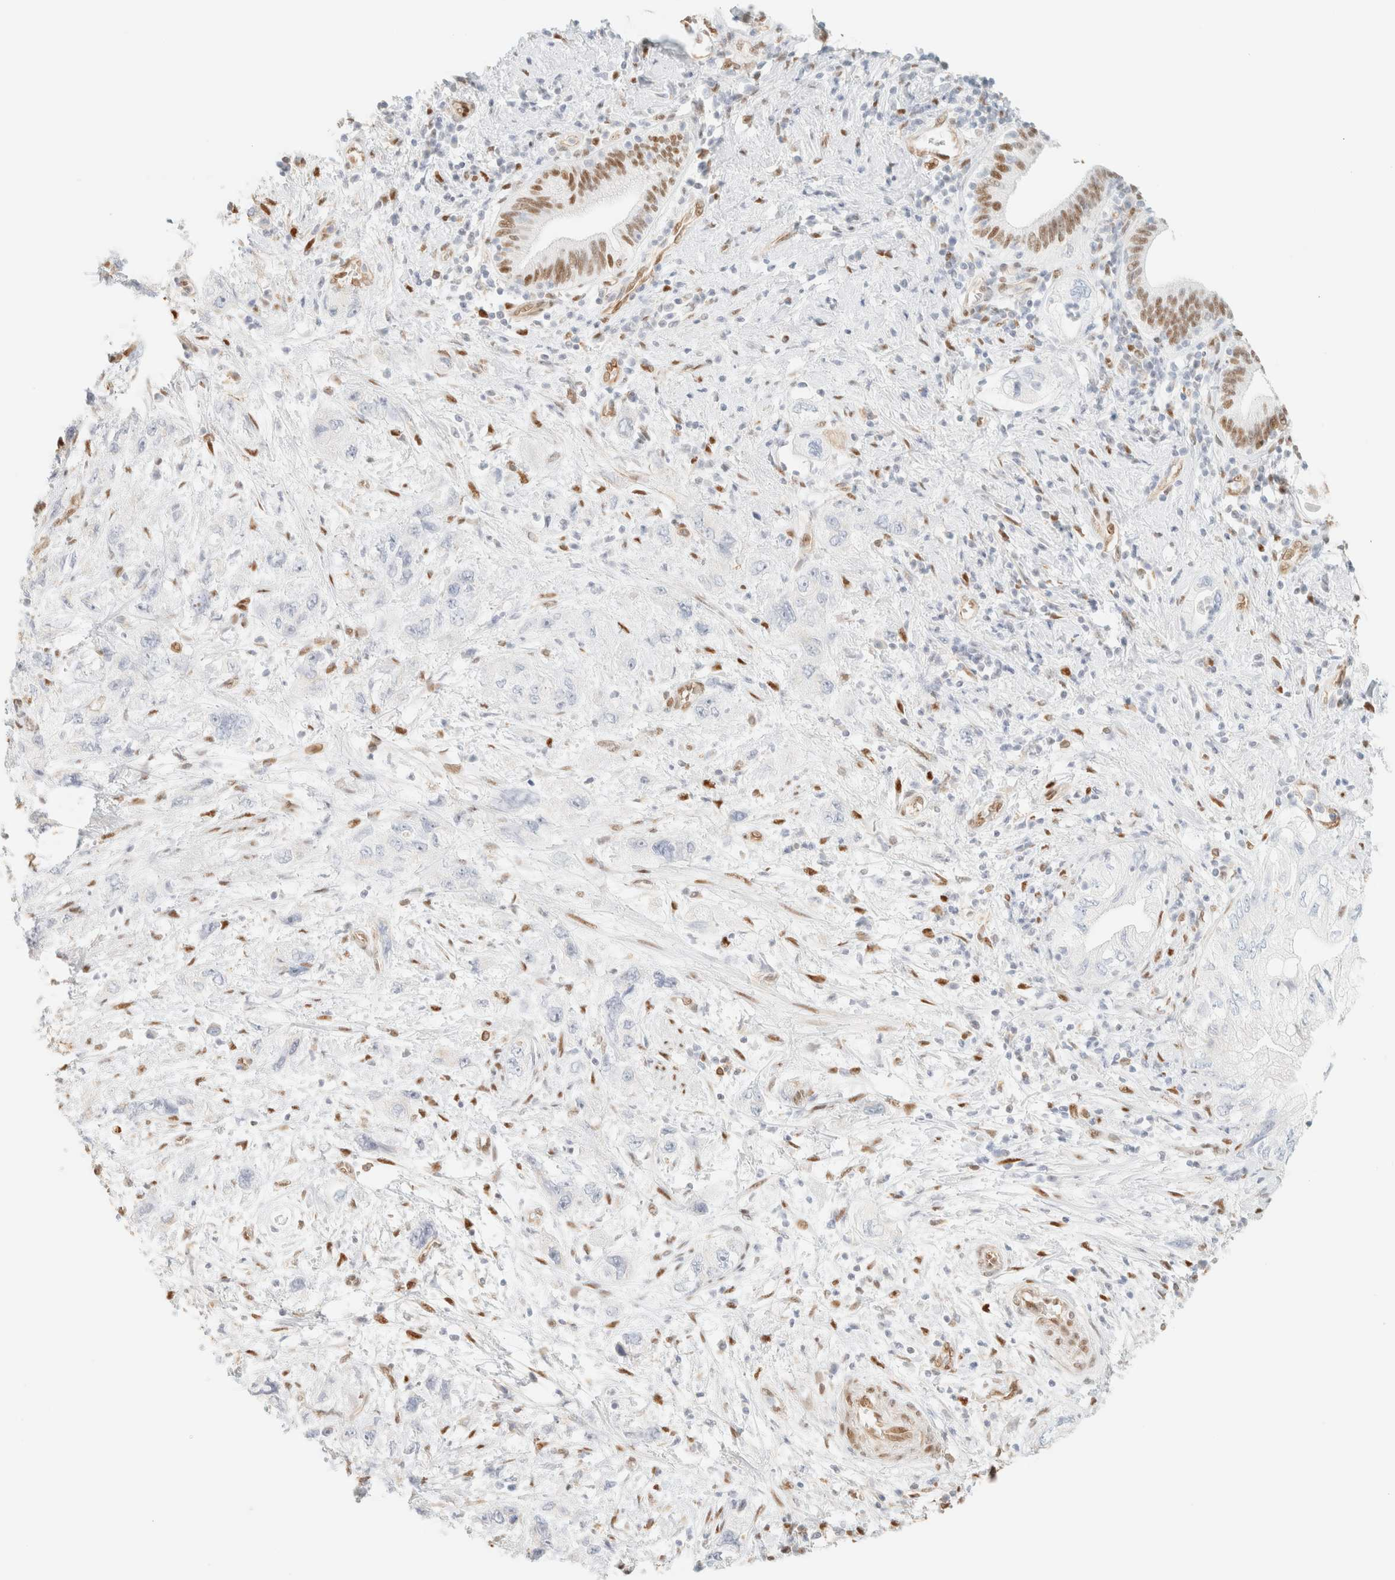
{"staining": {"intensity": "negative", "quantity": "none", "location": "none"}, "tissue": "pancreatic cancer", "cell_type": "Tumor cells", "image_type": "cancer", "snomed": [{"axis": "morphology", "description": "Adenocarcinoma, NOS"}, {"axis": "topography", "description": "Pancreas"}], "caption": "This is a image of immunohistochemistry (IHC) staining of pancreatic cancer, which shows no expression in tumor cells.", "gene": "ZSCAN18", "patient": {"sex": "female", "age": 73}}